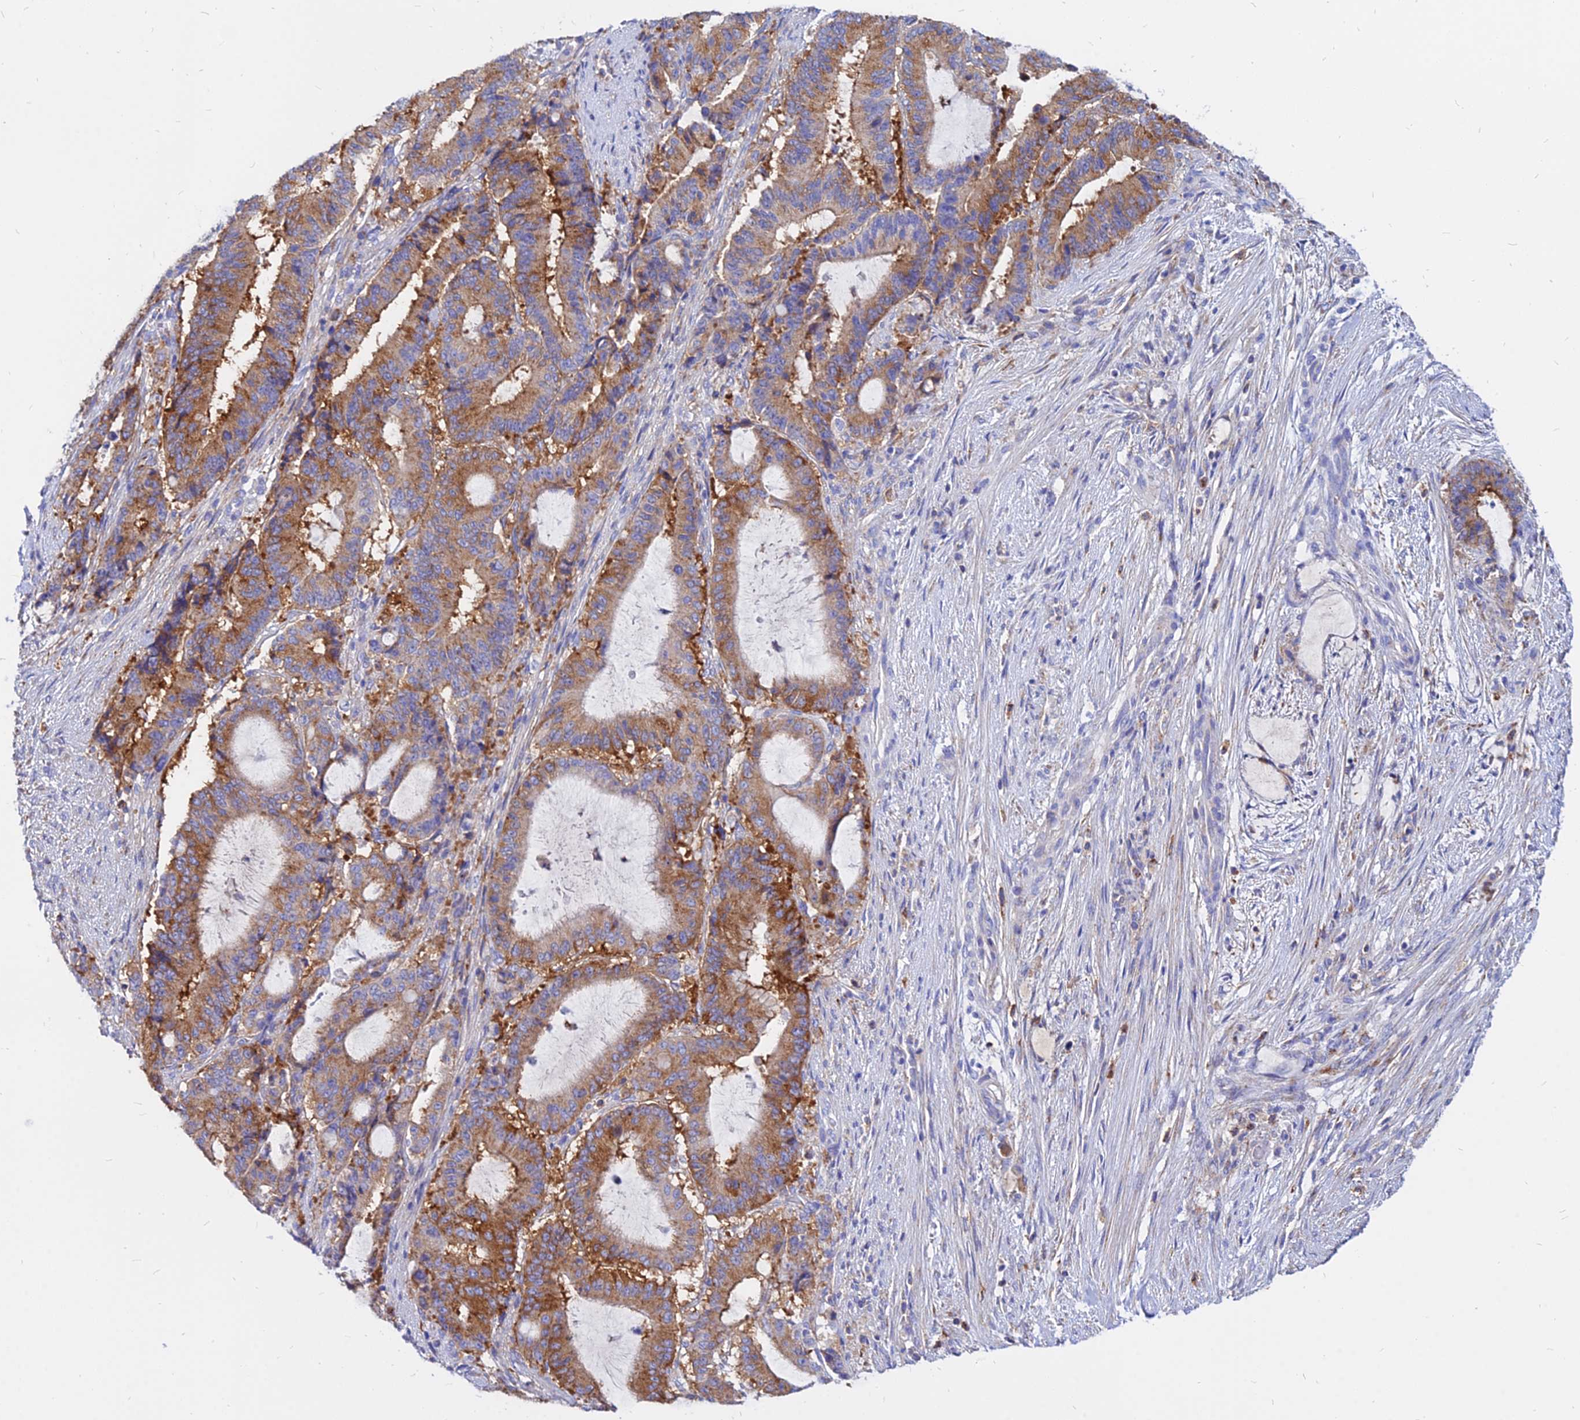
{"staining": {"intensity": "moderate", "quantity": ">75%", "location": "cytoplasmic/membranous"}, "tissue": "liver cancer", "cell_type": "Tumor cells", "image_type": "cancer", "snomed": [{"axis": "morphology", "description": "Normal tissue, NOS"}, {"axis": "morphology", "description": "Cholangiocarcinoma"}, {"axis": "topography", "description": "Liver"}, {"axis": "topography", "description": "Peripheral nerve tissue"}], "caption": "Immunohistochemistry (DAB (3,3'-diaminobenzidine)) staining of liver cancer shows moderate cytoplasmic/membranous protein staining in about >75% of tumor cells. (IHC, brightfield microscopy, high magnification).", "gene": "AGTRAP", "patient": {"sex": "female", "age": 73}}